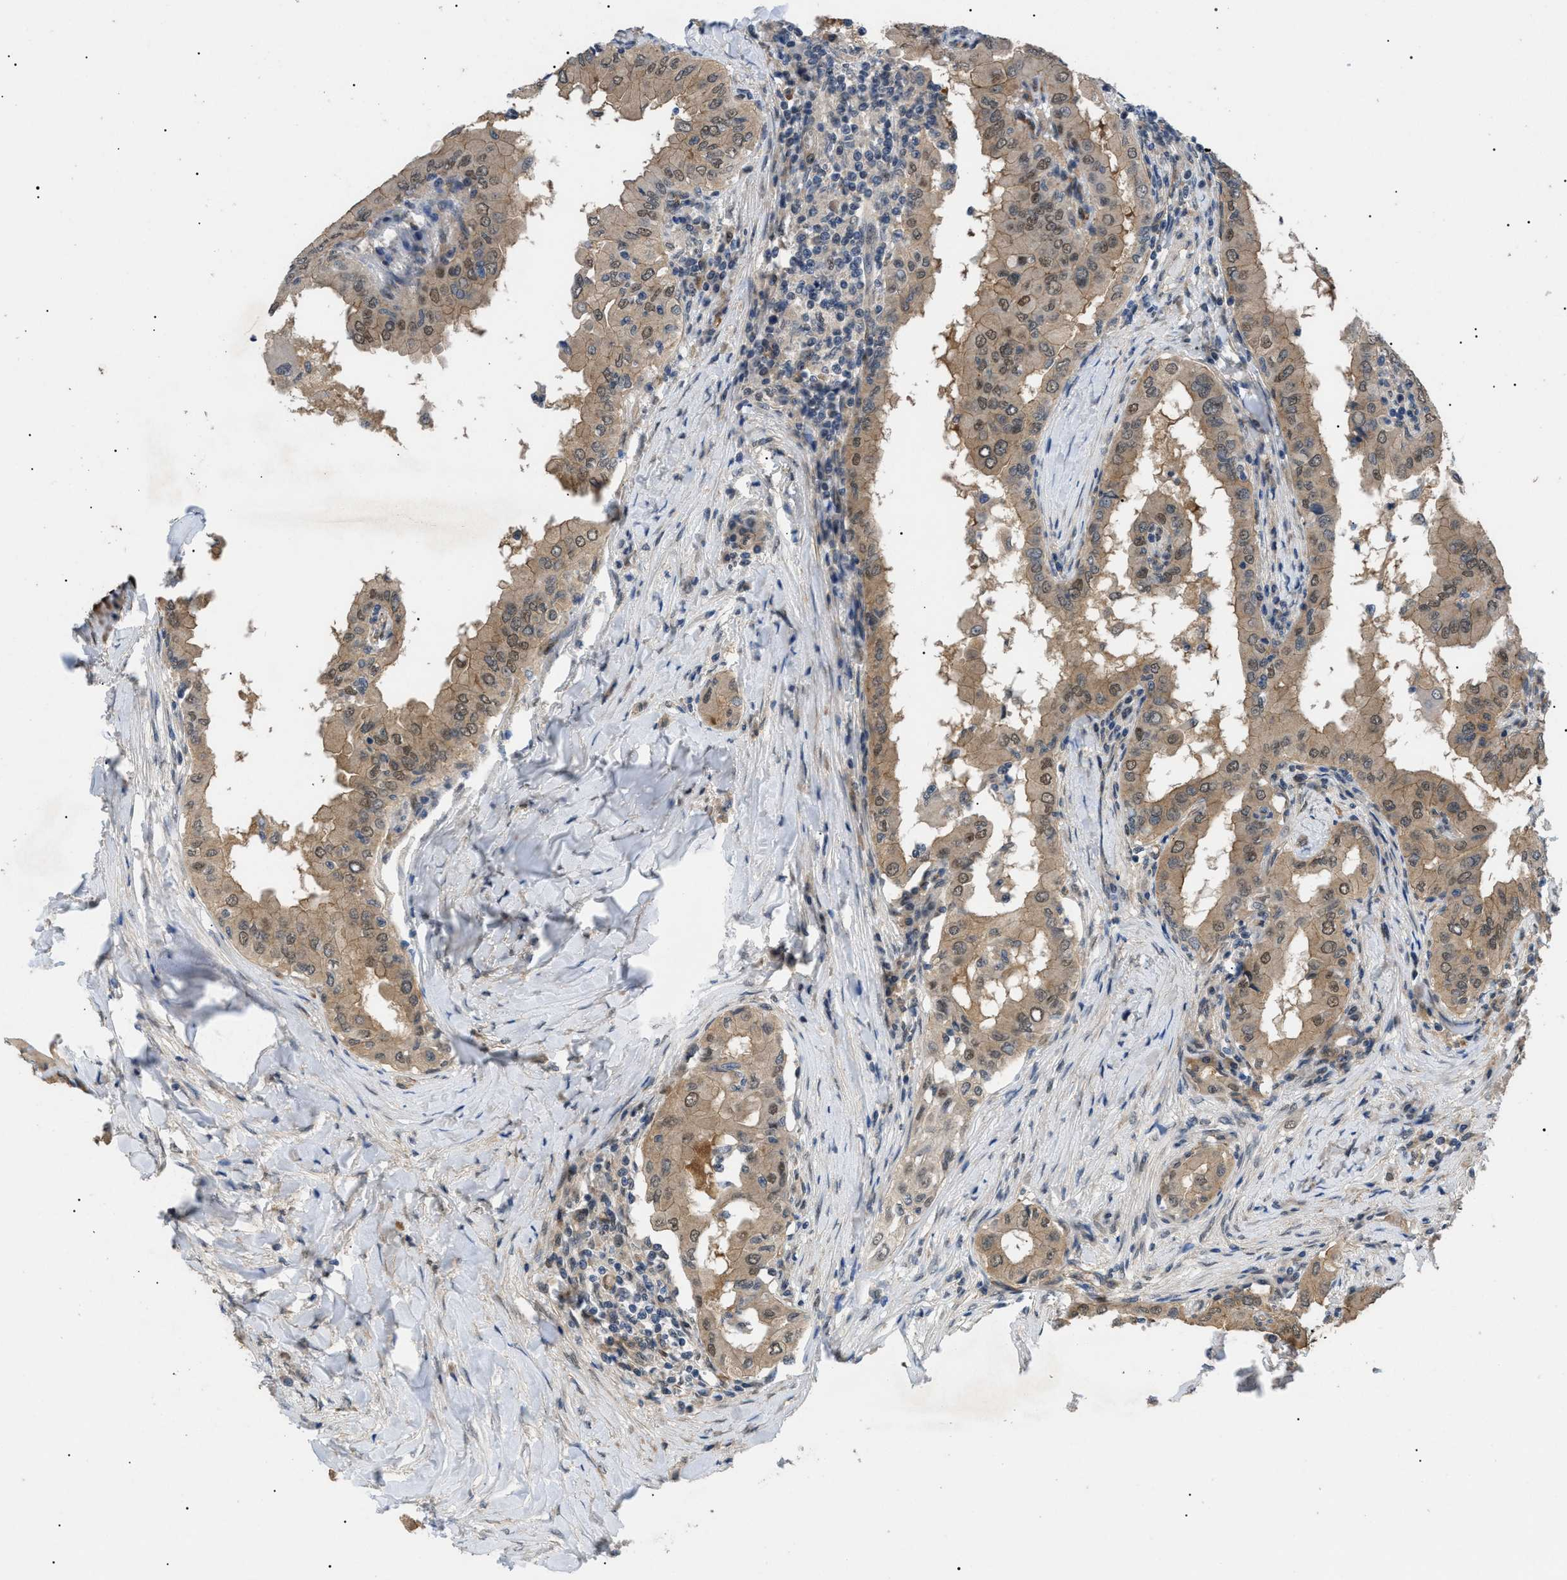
{"staining": {"intensity": "moderate", "quantity": ">75%", "location": "cytoplasmic/membranous,nuclear"}, "tissue": "thyroid cancer", "cell_type": "Tumor cells", "image_type": "cancer", "snomed": [{"axis": "morphology", "description": "Papillary adenocarcinoma, NOS"}, {"axis": "topography", "description": "Thyroid gland"}], "caption": "Immunohistochemistry photomicrograph of human thyroid cancer (papillary adenocarcinoma) stained for a protein (brown), which displays medium levels of moderate cytoplasmic/membranous and nuclear expression in approximately >75% of tumor cells.", "gene": "CRCP", "patient": {"sex": "male", "age": 33}}